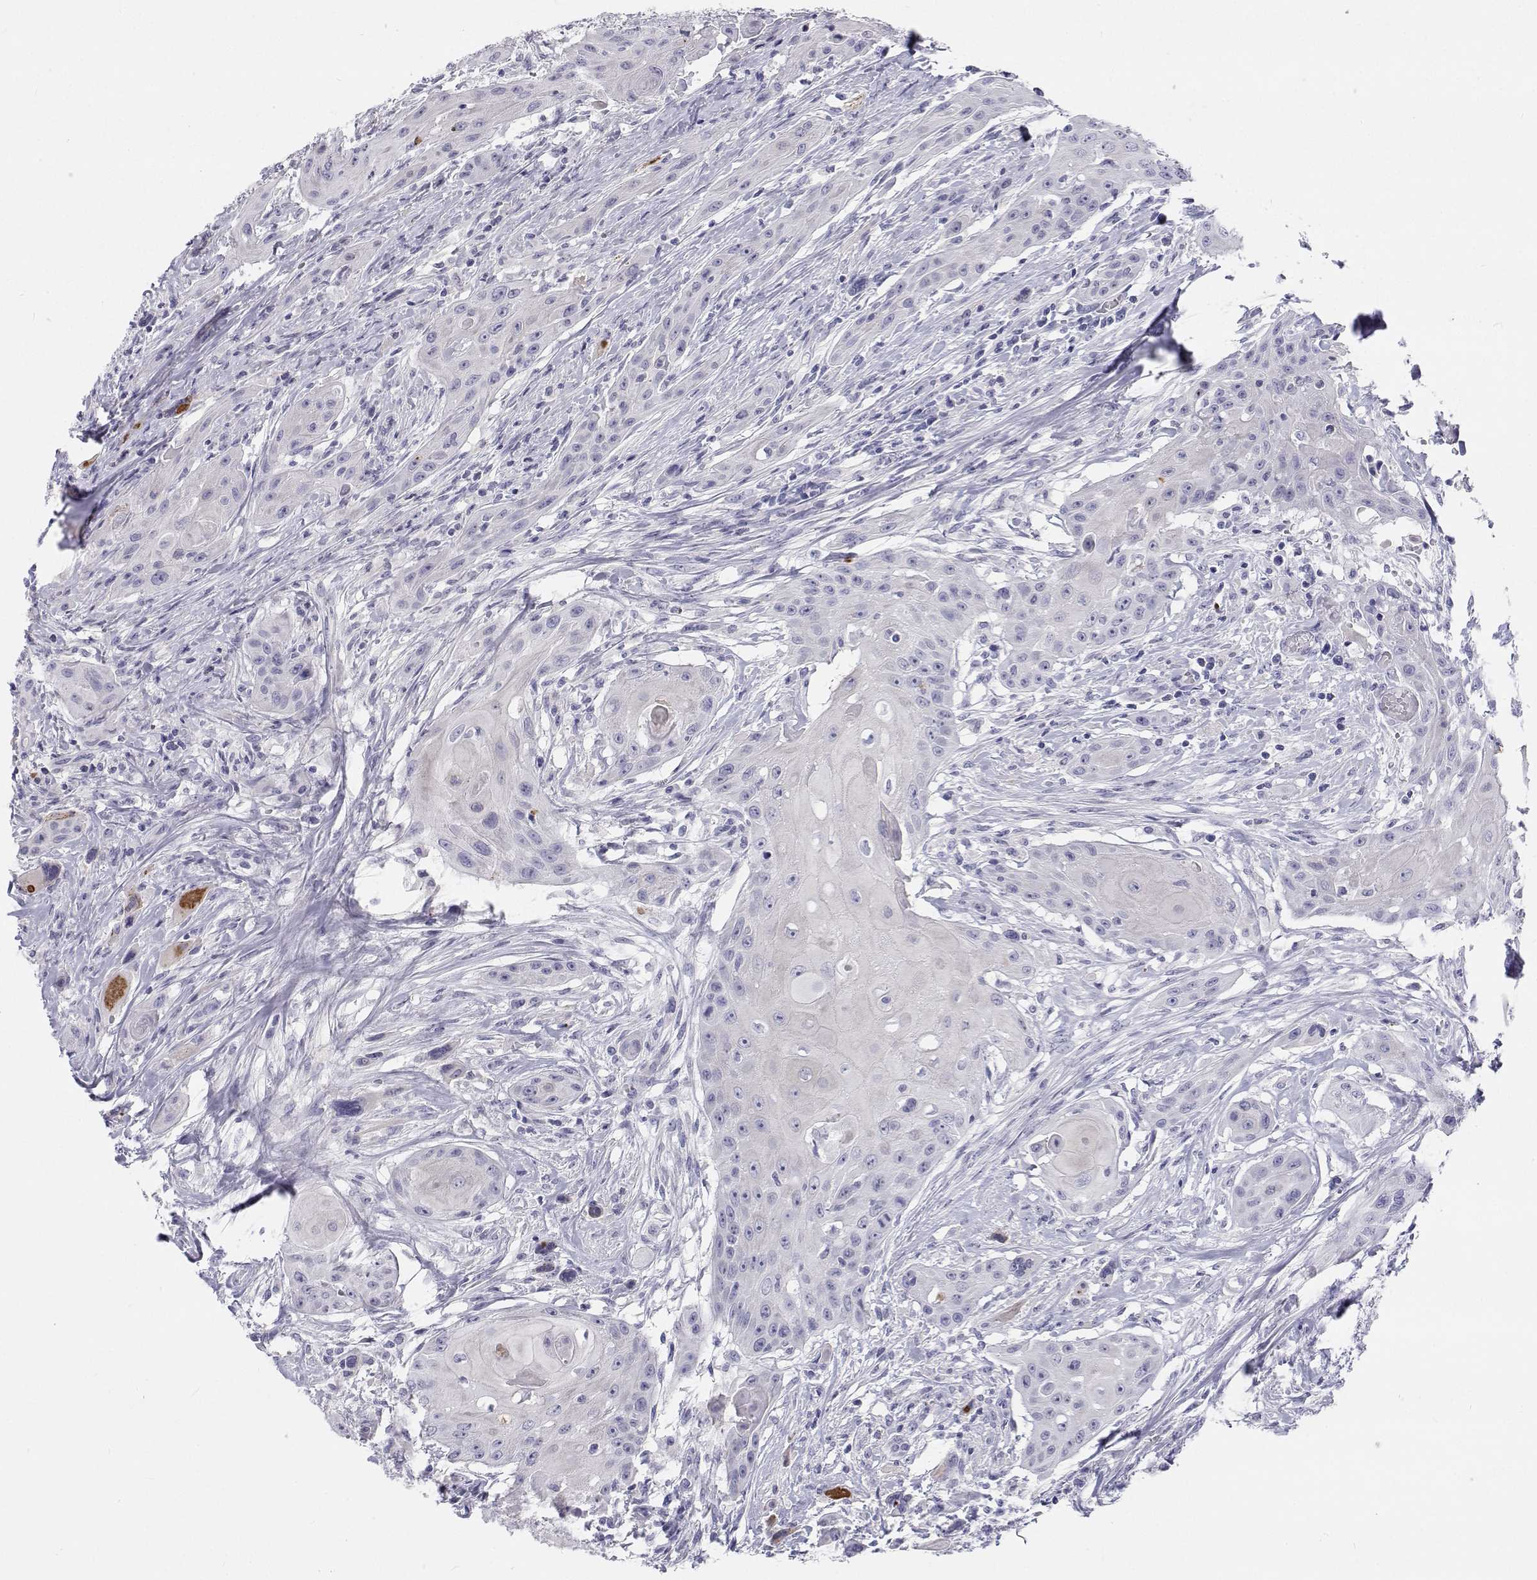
{"staining": {"intensity": "negative", "quantity": "none", "location": "none"}, "tissue": "head and neck cancer", "cell_type": "Tumor cells", "image_type": "cancer", "snomed": [{"axis": "morphology", "description": "Squamous cell carcinoma, NOS"}, {"axis": "topography", "description": "Oral tissue"}, {"axis": "topography", "description": "Head-Neck"}, {"axis": "topography", "description": "Neck, NOS"}], "caption": "Immunohistochemistry image of neoplastic tissue: head and neck squamous cell carcinoma stained with DAB (3,3'-diaminobenzidine) reveals no significant protein staining in tumor cells.", "gene": "TTN", "patient": {"sex": "female", "age": 55}}